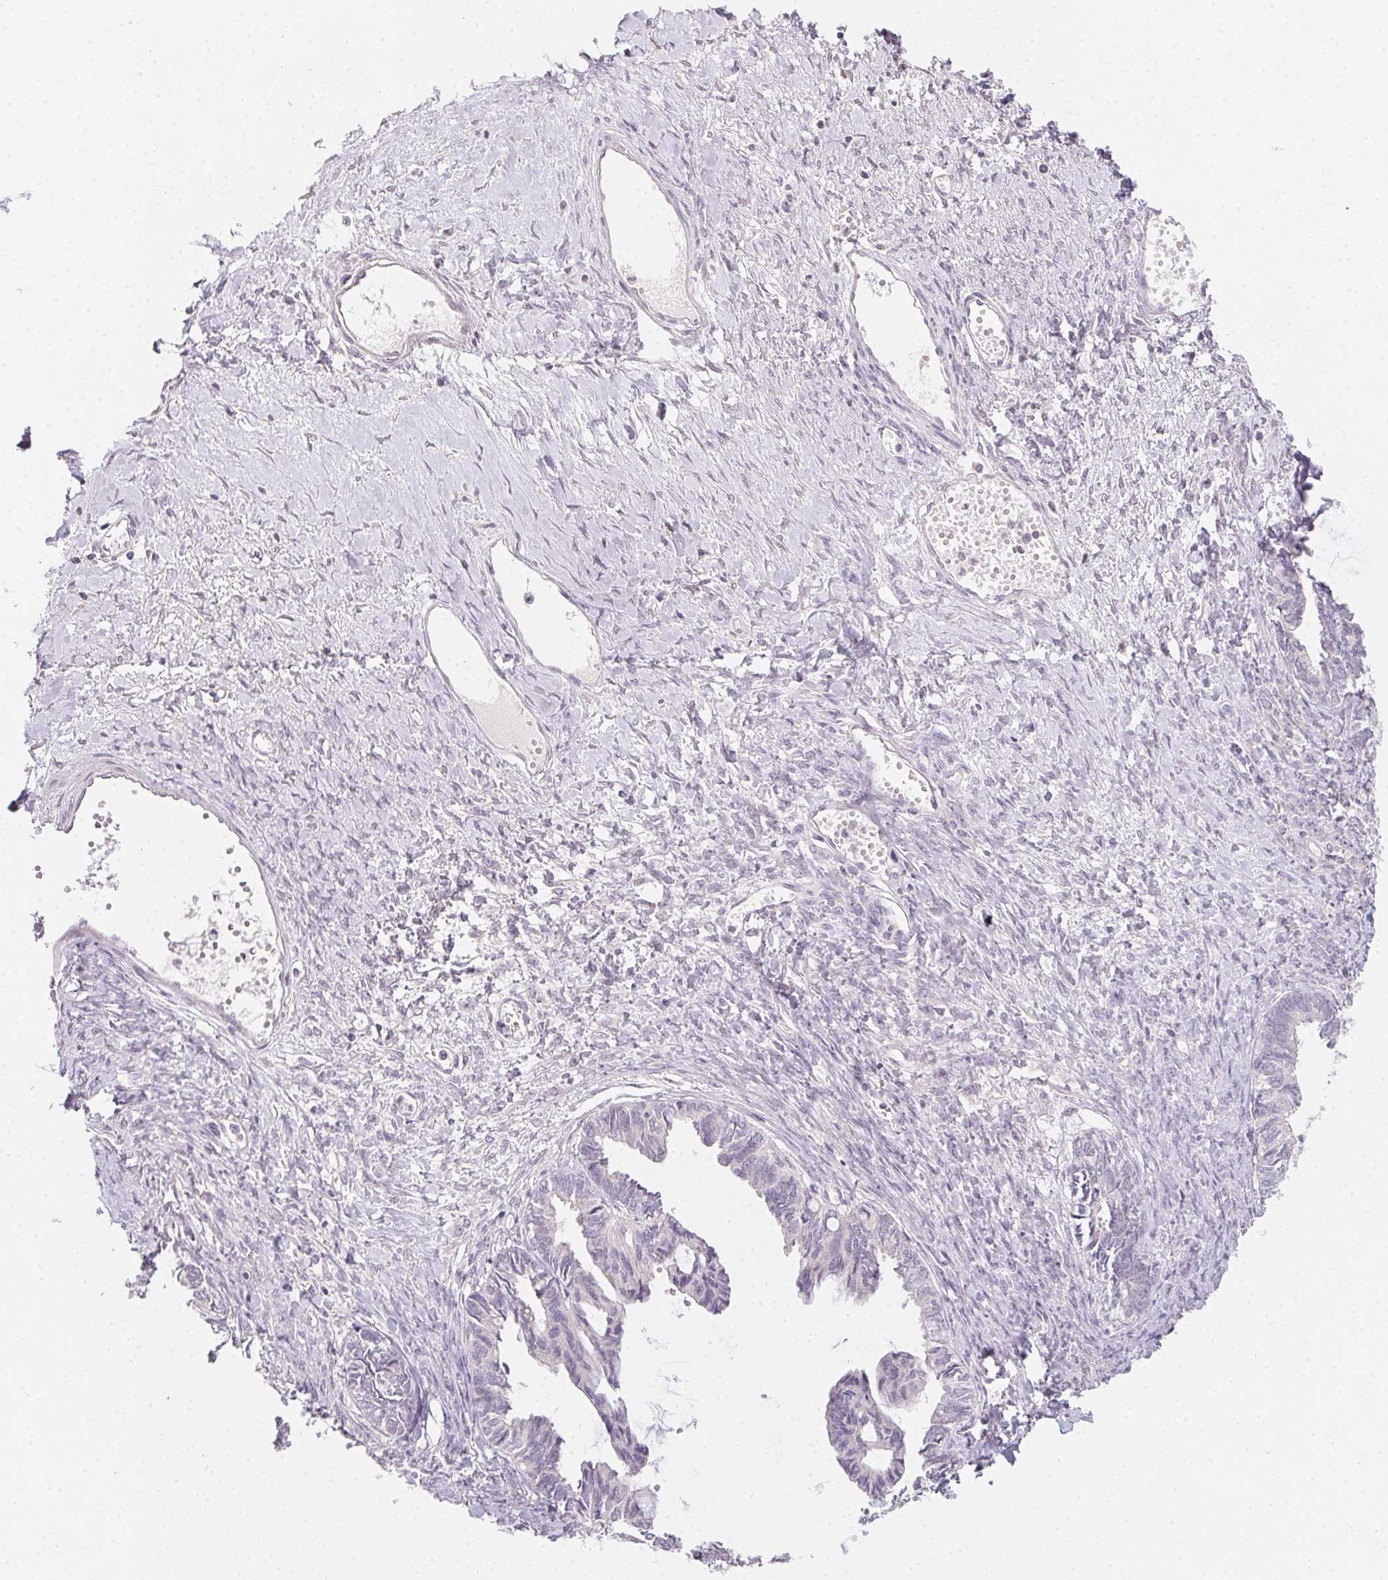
{"staining": {"intensity": "negative", "quantity": "none", "location": "none"}, "tissue": "ovarian cancer", "cell_type": "Tumor cells", "image_type": "cancer", "snomed": [{"axis": "morphology", "description": "Cystadenocarcinoma, mucinous, NOS"}, {"axis": "topography", "description": "Ovary"}], "caption": "Micrograph shows no protein positivity in tumor cells of mucinous cystadenocarcinoma (ovarian) tissue.", "gene": "SLC6A18", "patient": {"sex": "female", "age": 61}}